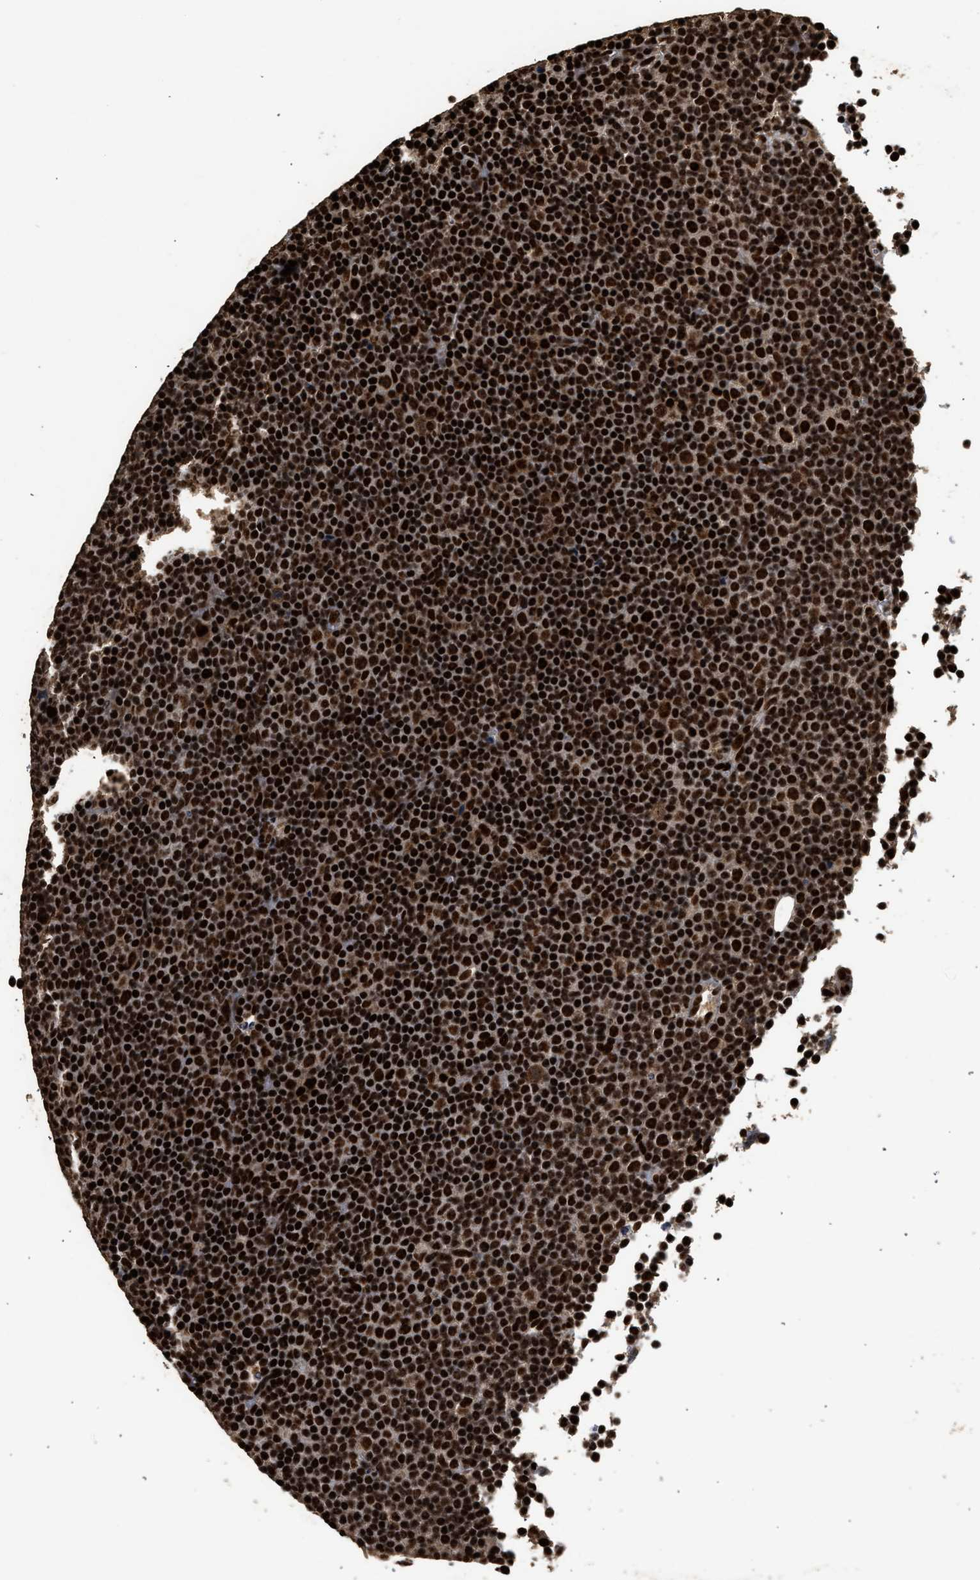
{"staining": {"intensity": "strong", "quantity": ">75%", "location": "nuclear"}, "tissue": "lymphoma", "cell_type": "Tumor cells", "image_type": "cancer", "snomed": [{"axis": "morphology", "description": "Malignant lymphoma, non-Hodgkin's type, Low grade"}, {"axis": "topography", "description": "Lymph node"}], "caption": "A high-resolution micrograph shows immunohistochemistry staining of low-grade malignant lymphoma, non-Hodgkin's type, which demonstrates strong nuclear positivity in about >75% of tumor cells.", "gene": "PPP4R3B", "patient": {"sex": "female", "age": 67}}